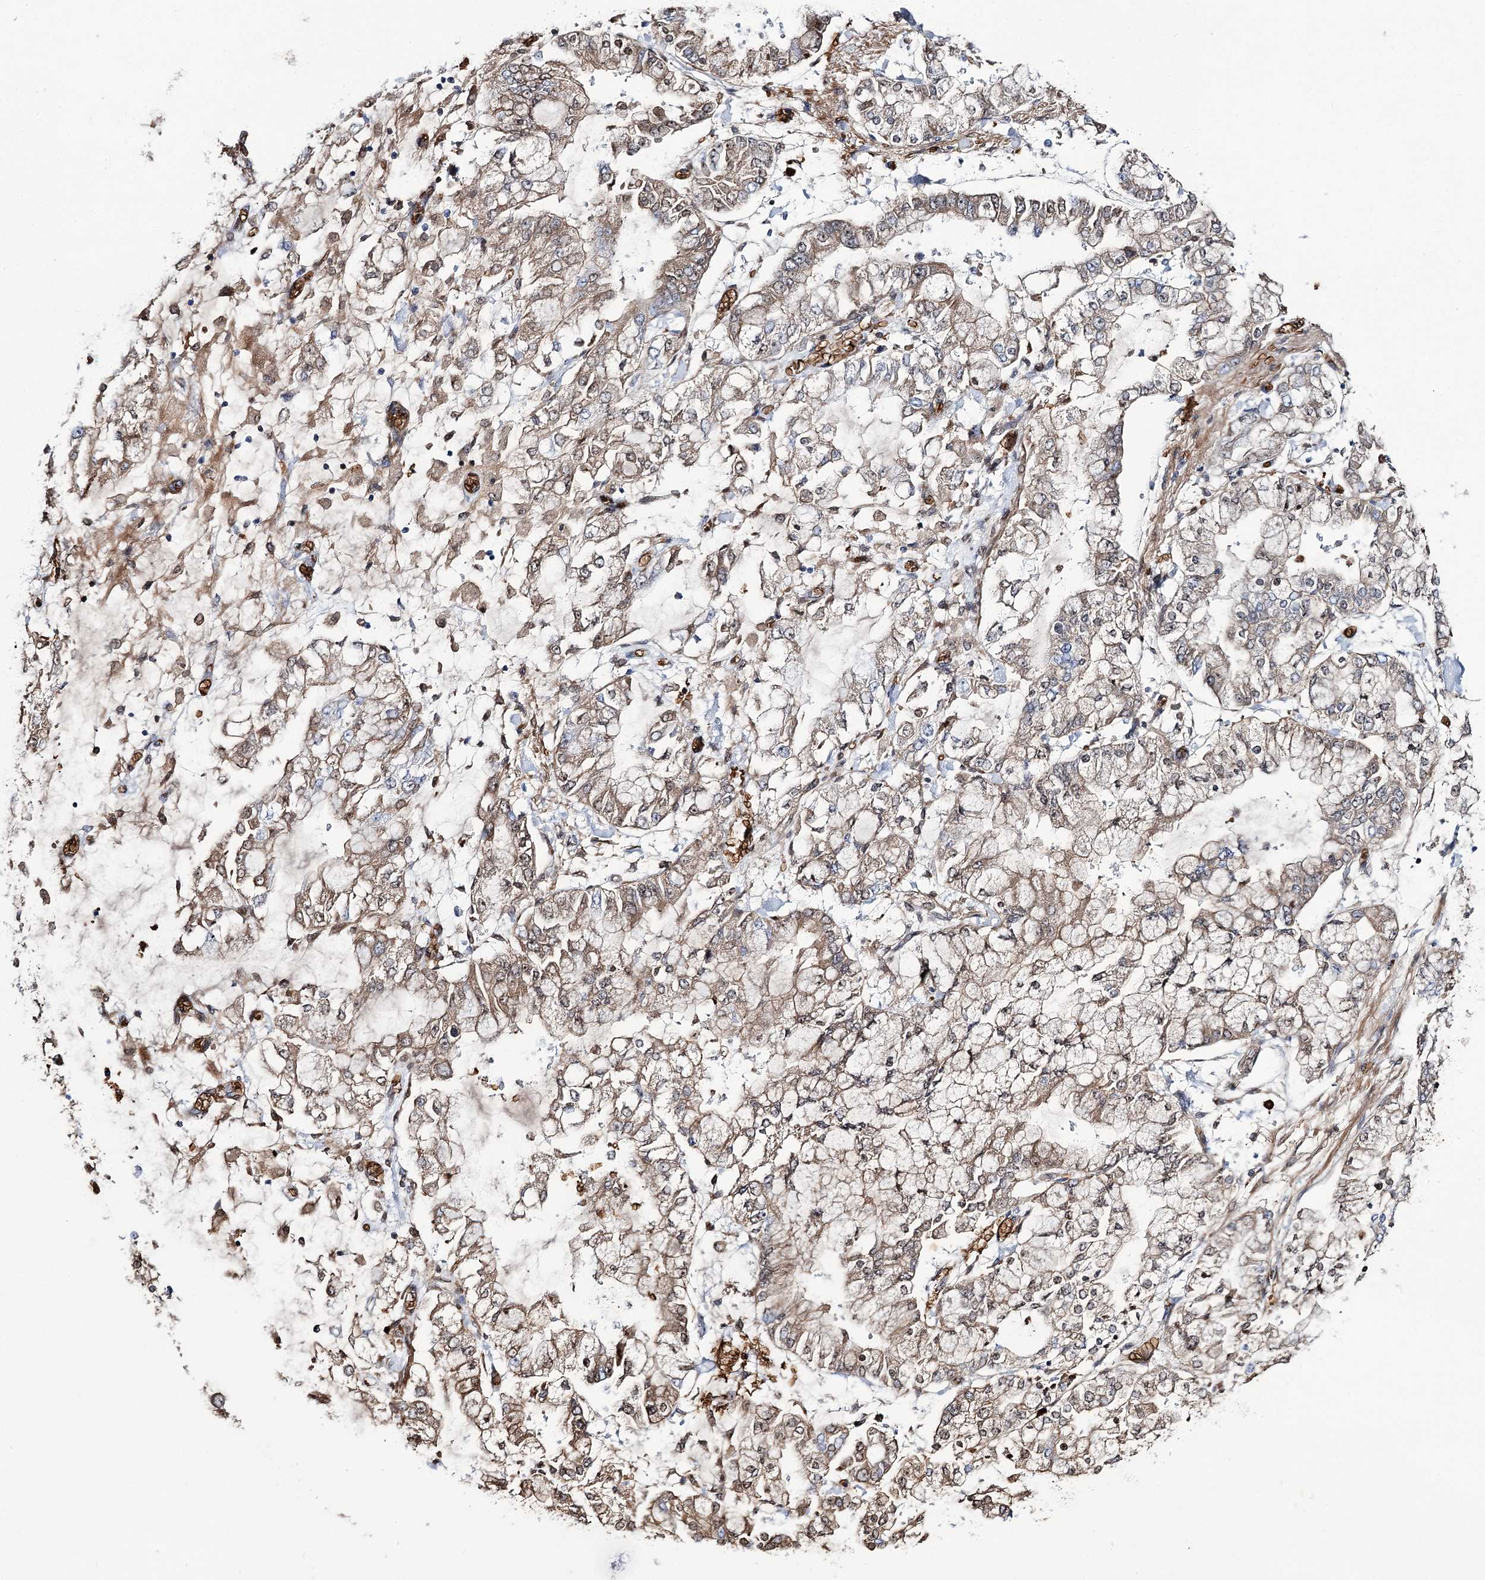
{"staining": {"intensity": "weak", "quantity": ">75%", "location": "cytoplasmic/membranous,nuclear"}, "tissue": "stomach cancer", "cell_type": "Tumor cells", "image_type": "cancer", "snomed": [{"axis": "morphology", "description": "Normal tissue, NOS"}, {"axis": "morphology", "description": "Adenocarcinoma, NOS"}, {"axis": "topography", "description": "Stomach, upper"}, {"axis": "topography", "description": "Stomach"}], "caption": "Weak cytoplasmic/membranous and nuclear staining is present in about >75% of tumor cells in stomach cancer (adenocarcinoma).", "gene": "GBF1", "patient": {"sex": "male", "age": 76}}